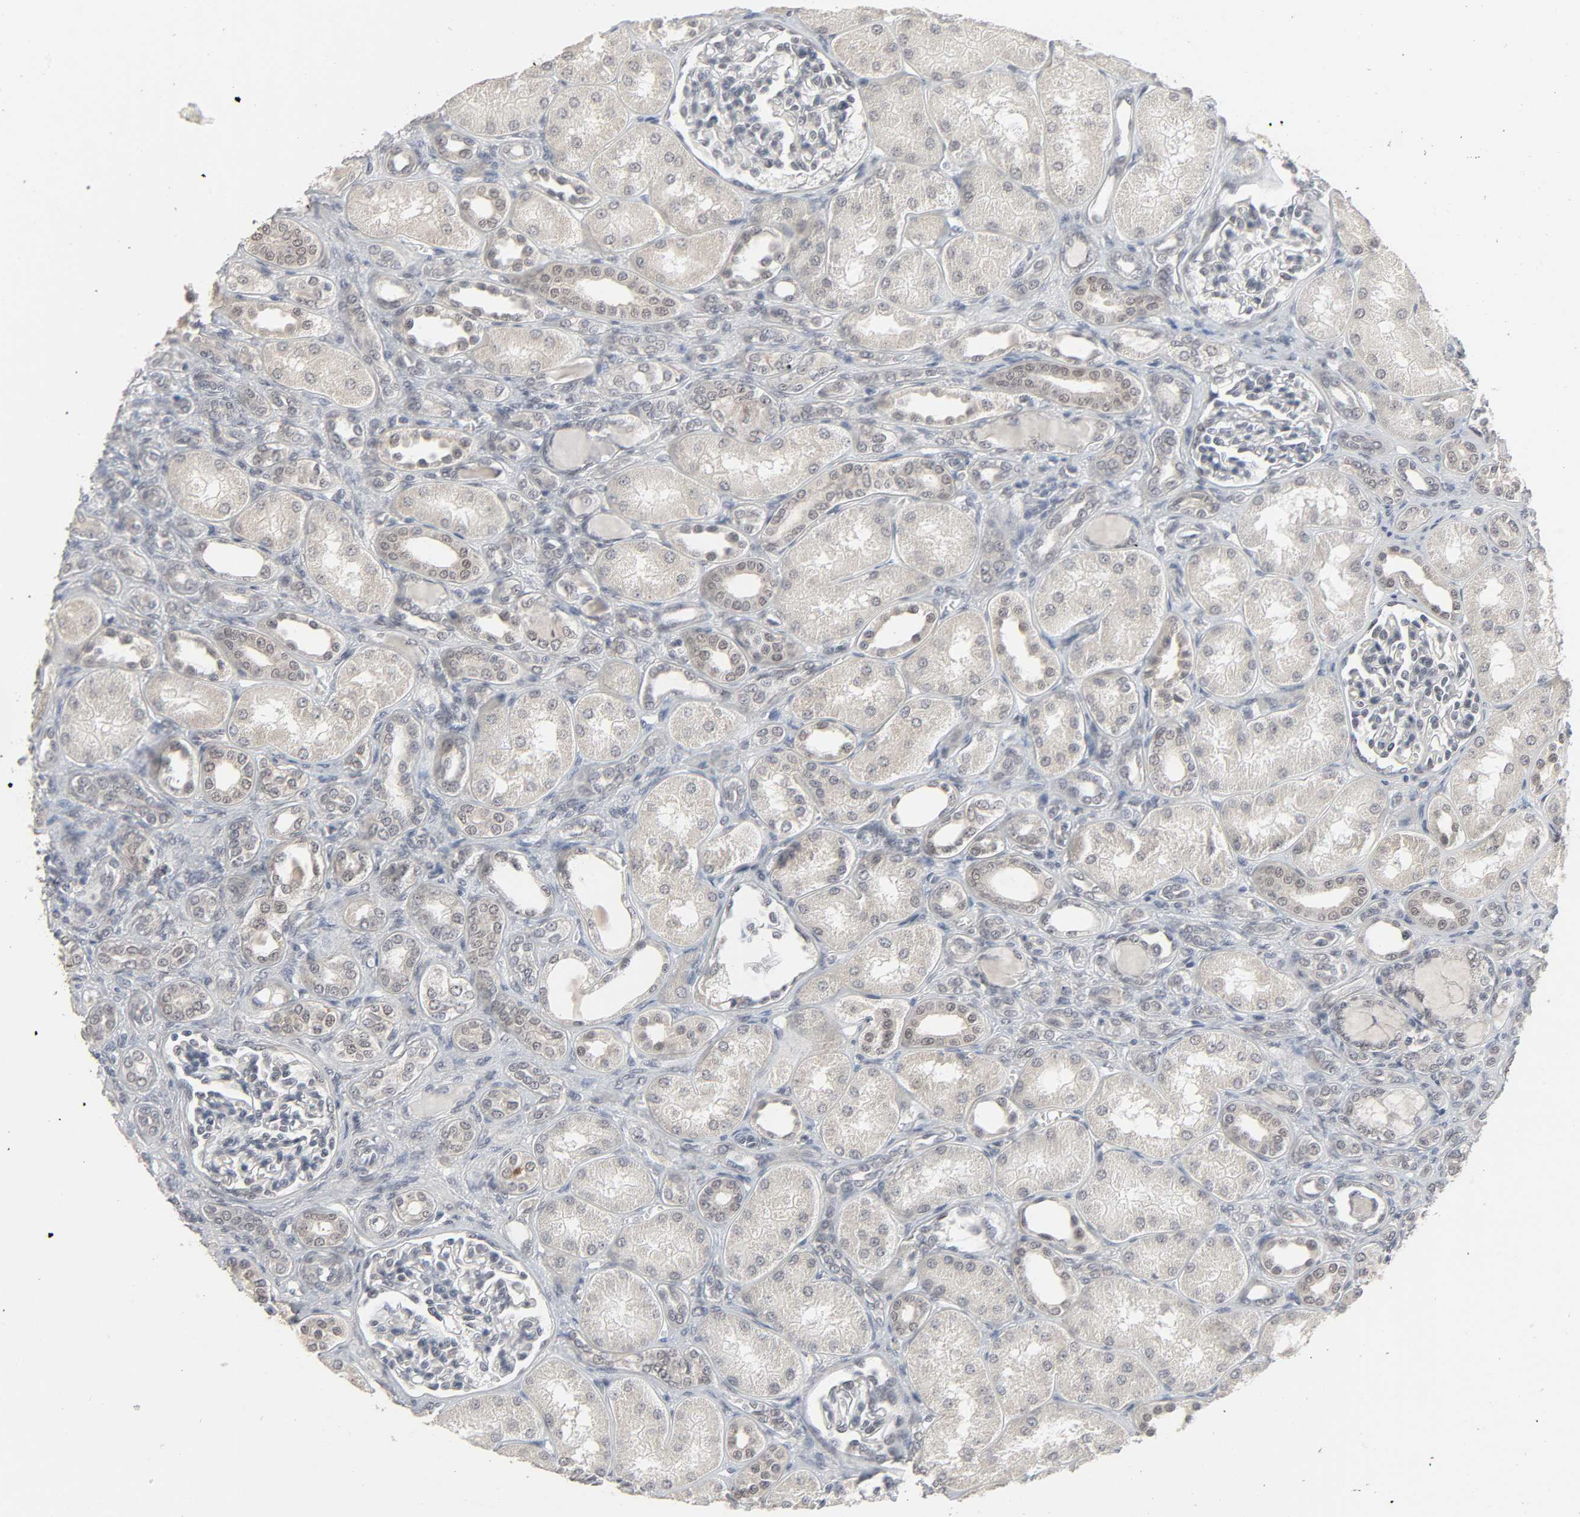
{"staining": {"intensity": "negative", "quantity": "none", "location": "none"}, "tissue": "kidney", "cell_type": "Cells in glomeruli", "image_type": "normal", "snomed": [{"axis": "morphology", "description": "Normal tissue, NOS"}, {"axis": "topography", "description": "Kidney"}], "caption": "The photomicrograph shows no staining of cells in glomeruli in unremarkable kidney.", "gene": "ZNF222", "patient": {"sex": "male", "age": 7}}